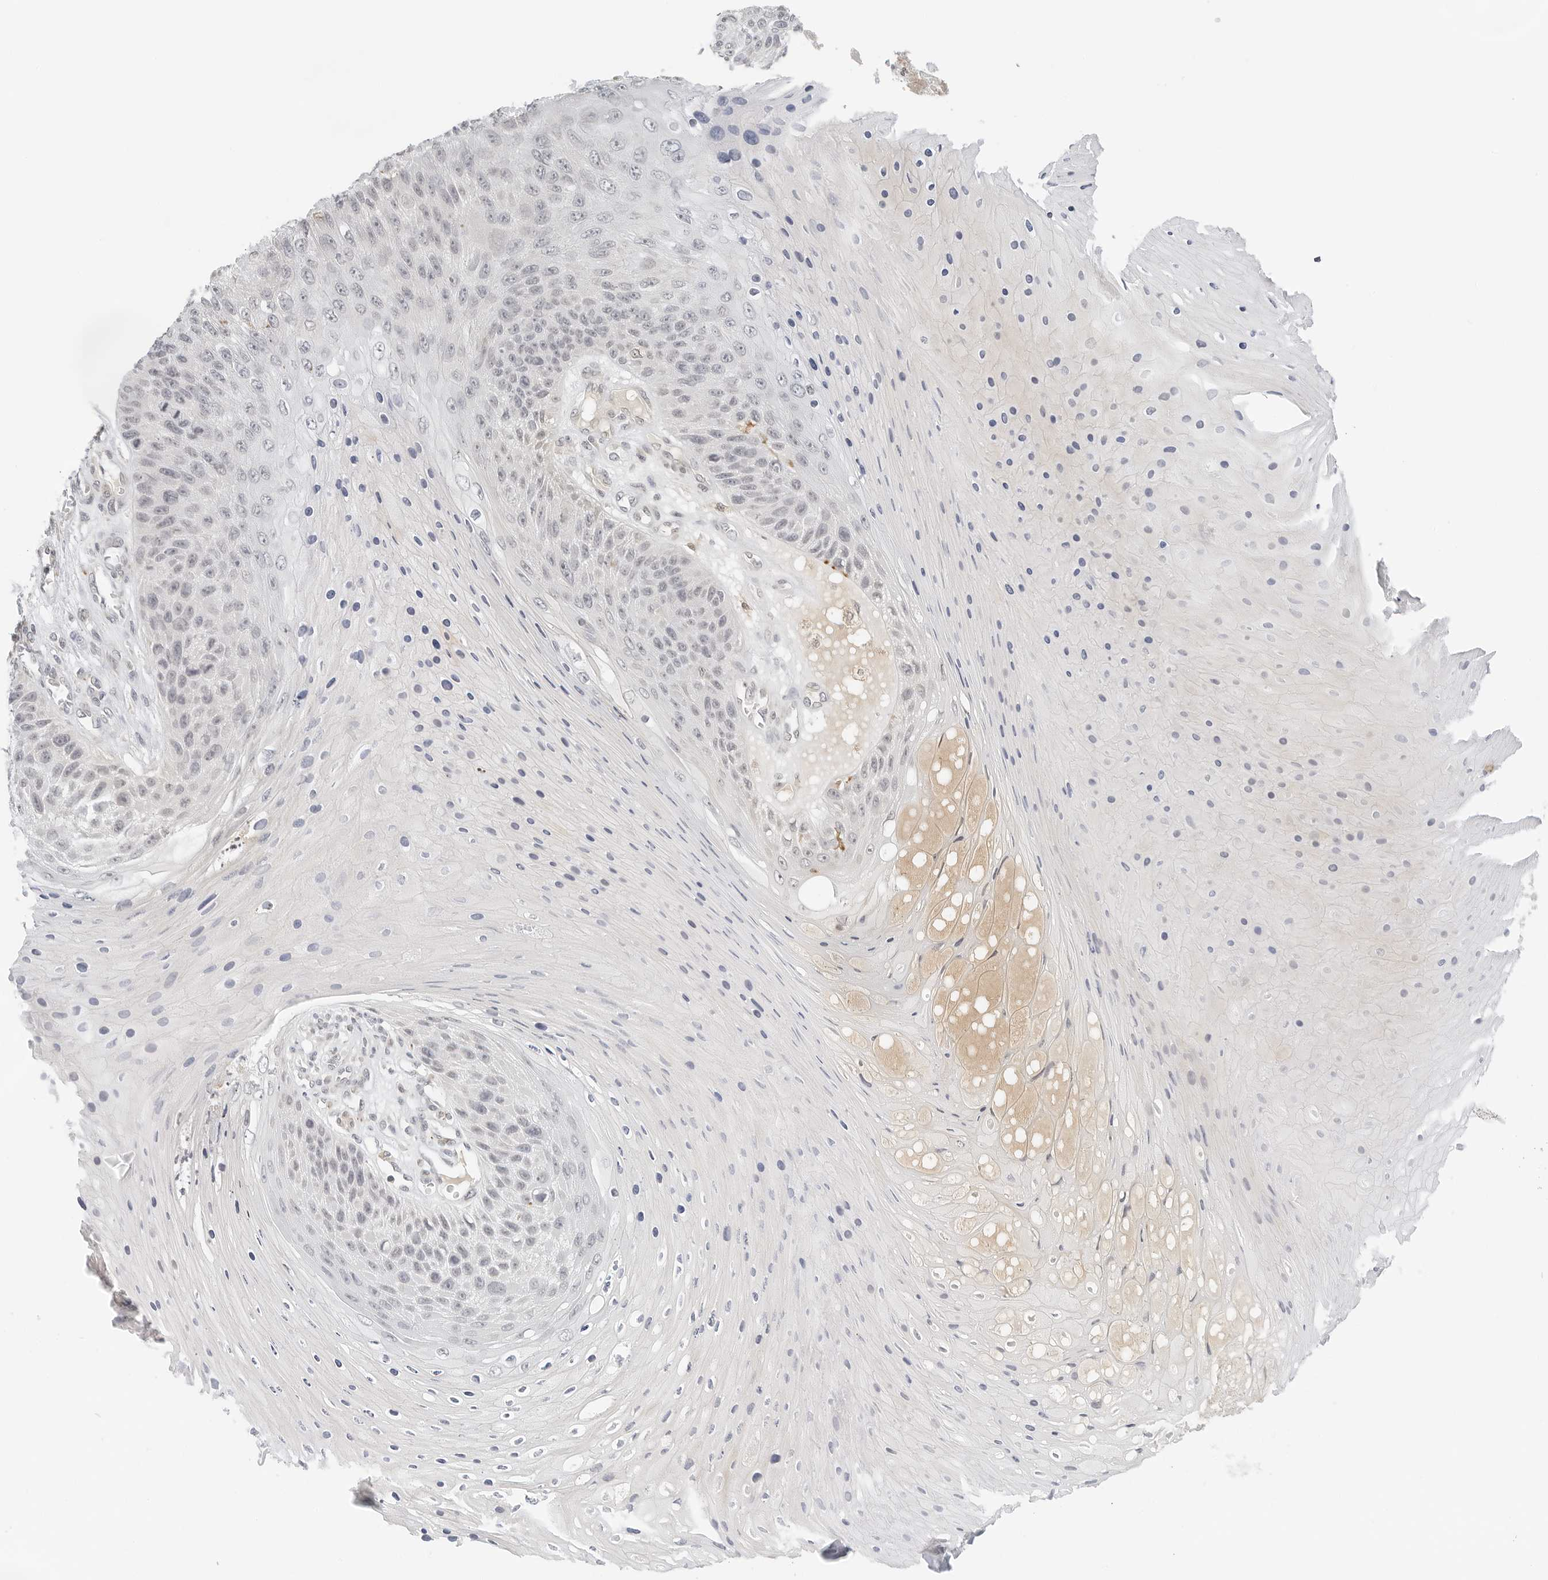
{"staining": {"intensity": "negative", "quantity": "none", "location": "none"}, "tissue": "skin cancer", "cell_type": "Tumor cells", "image_type": "cancer", "snomed": [{"axis": "morphology", "description": "Squamous cell carcinoma, NOS"}, {"axis": "topography", "description": "Skin"}], "caption": "Skin cancer stained for a protein using immunohistochemistry (IHC) demonstrates no staining tumor cells.", "gene": "NEO1", "patient": {"sex": "female", "age": 88}}